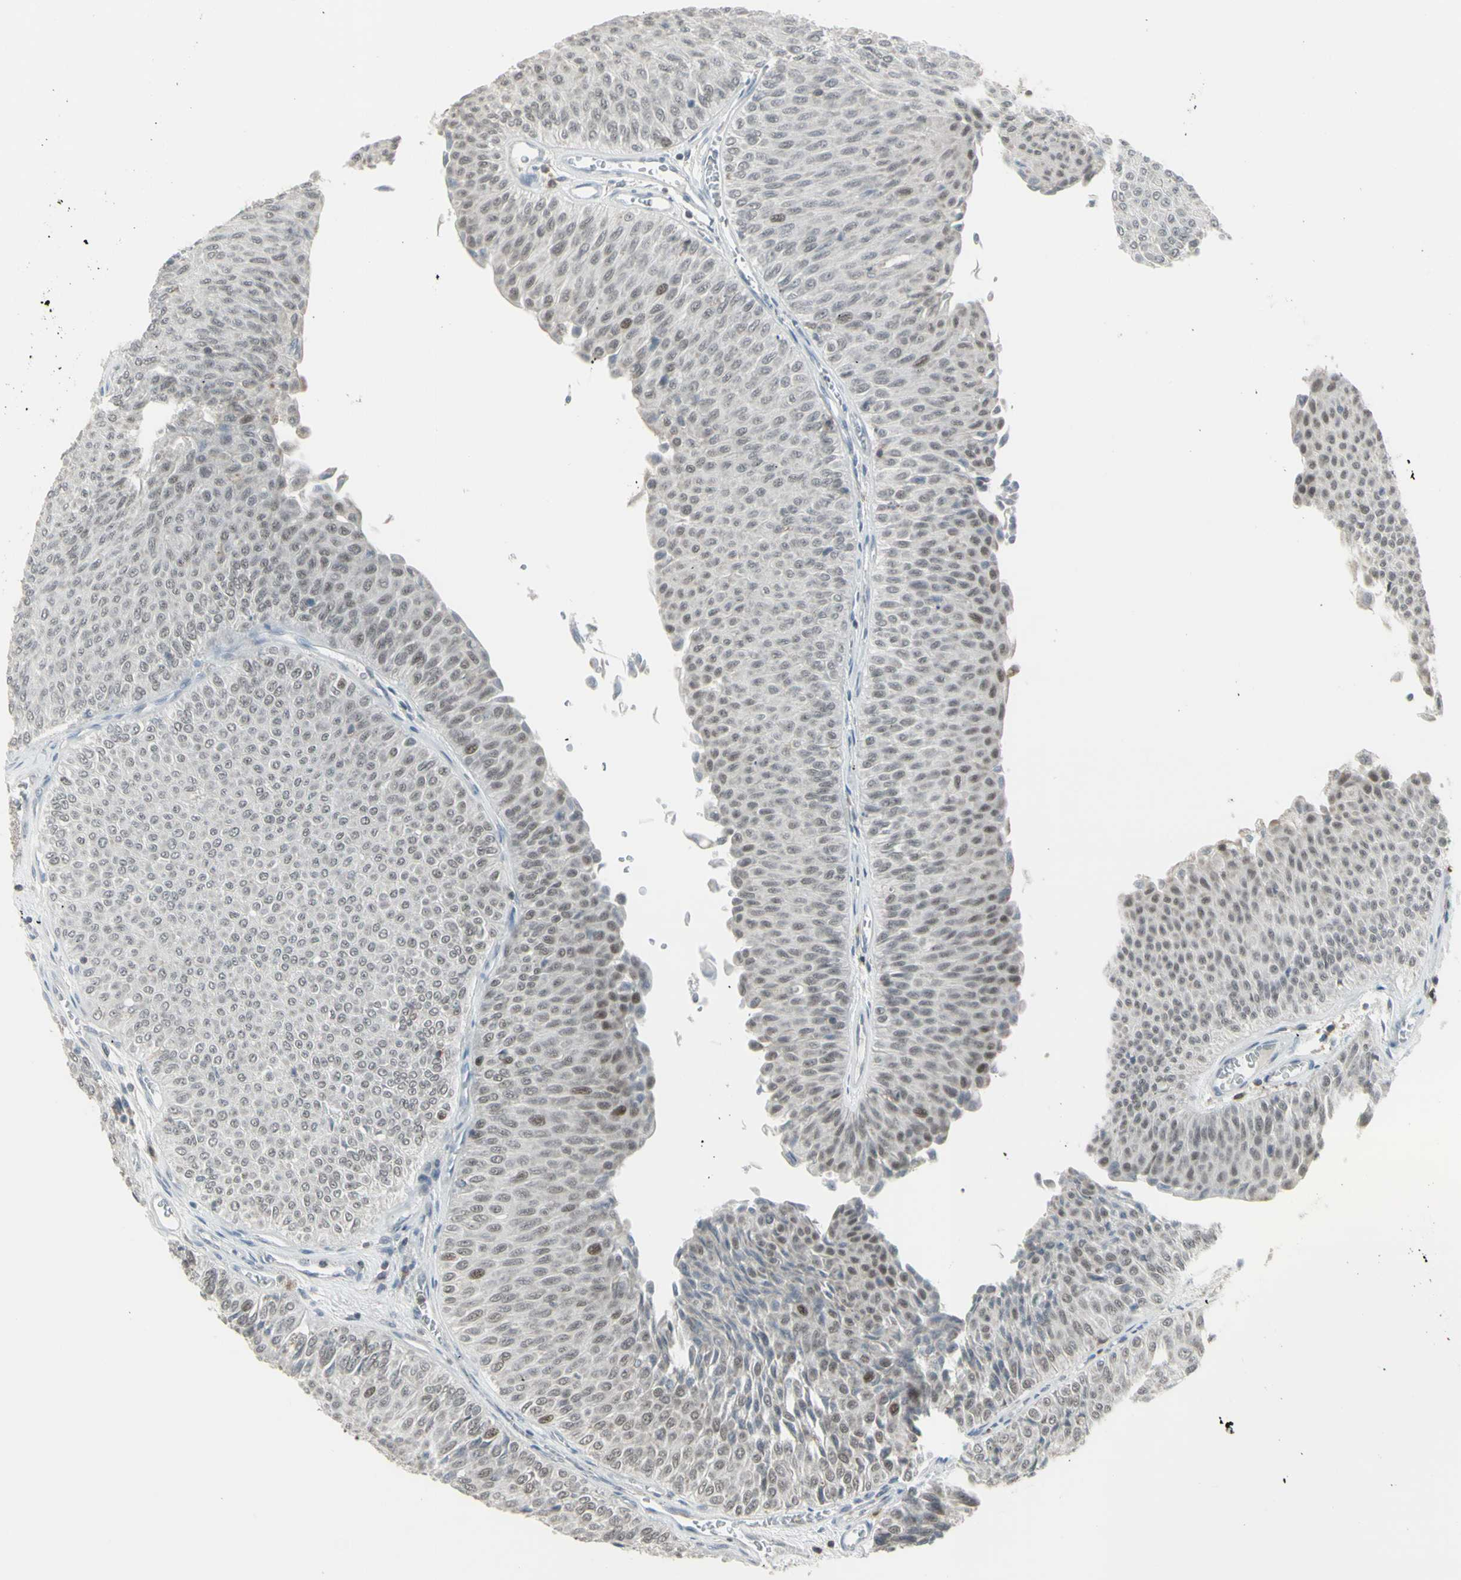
{"staining": {"intensity": "negative", "quantity": "none", "location": "none"}, "tissue": "urothelial cancer", "cell_type": "Tumor cells", "image_type": "cancer", "snomed": [{"axis": "morphology", "description": "Urothelial carcinoma, Low grade"}, {"axis": "topography", "description": "Urinary bladder"}], "caption": "Image shows no protein staining in tumor cells of low-grade urothelial carcinoma tissue.", "gene": "SAMSN1", "patient": {"sex": "male", "age": 78}}